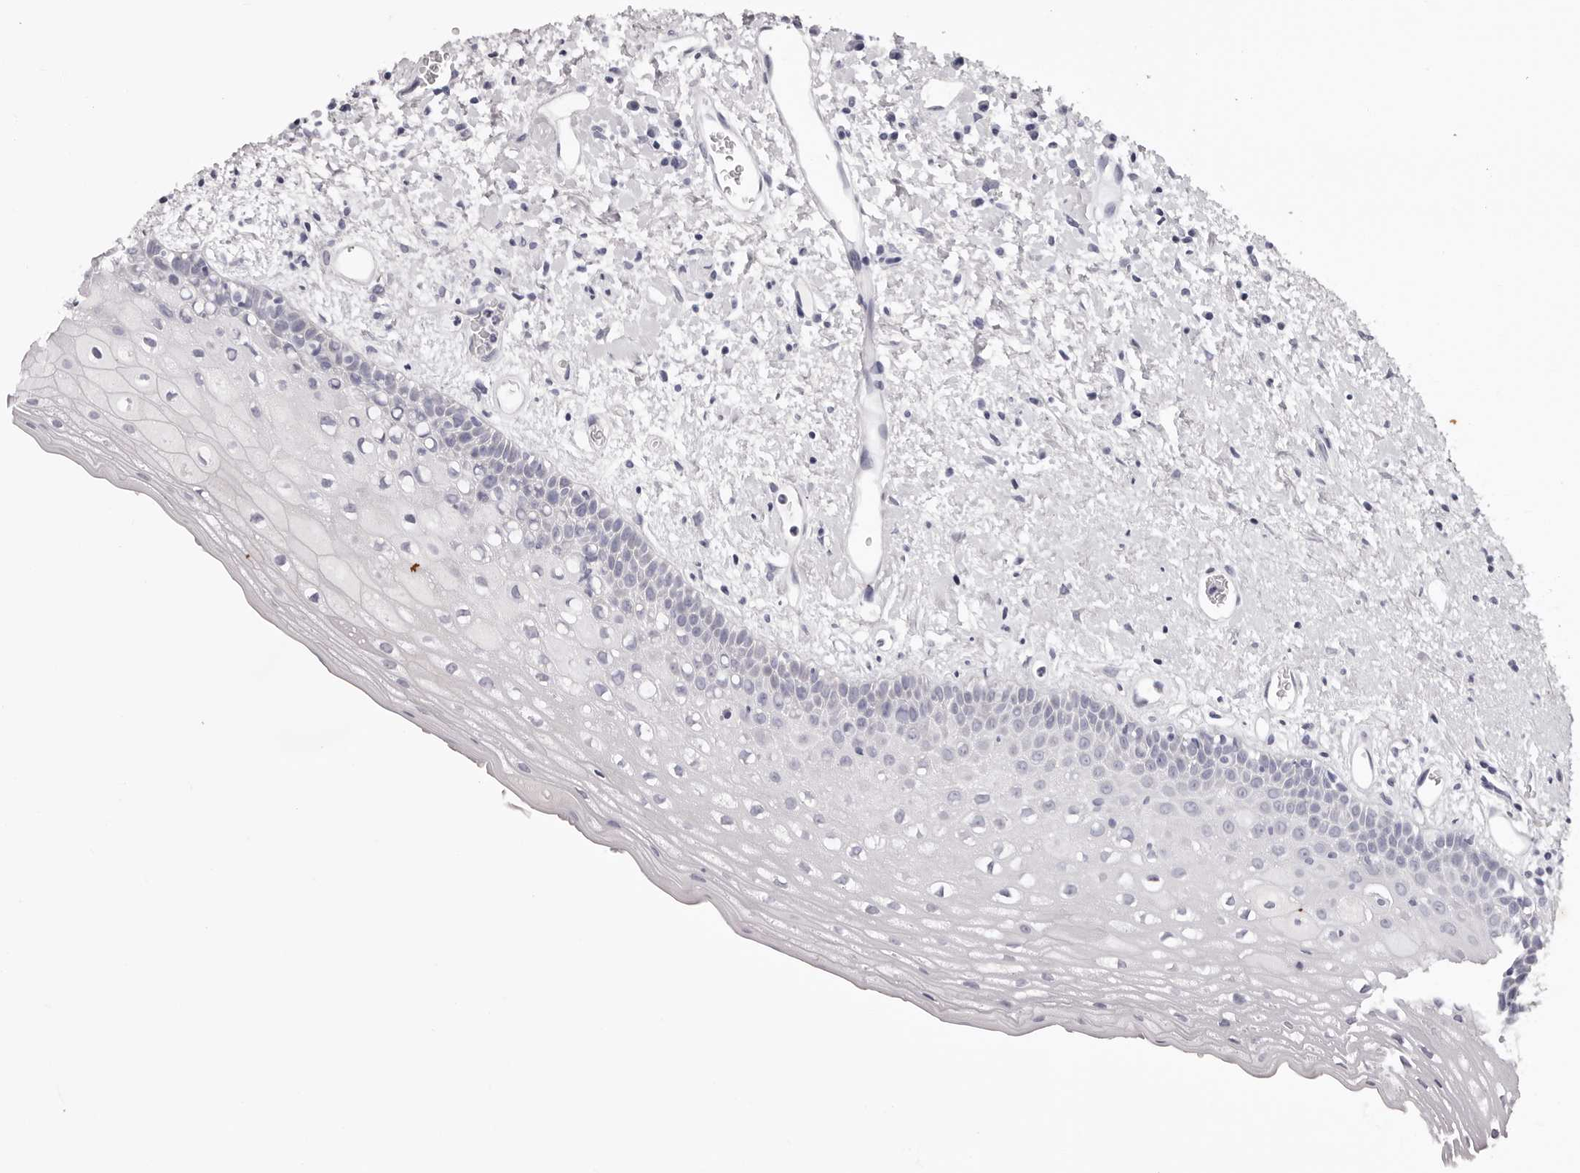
{"staining": {"intensity": "negative", "quantity": "none", "location": "none"}, "tissue": "oral mucosa", "cell_type": "Squamous epithelial cells", "image_type": "normal", "snomed": [{"axis": "morphology", "description": "Normal tissue, NOS"}, {"axis": "topography", "description": "Oral tissue"}], "caption": "Oral mucosa was stained to show a protein in brown. There is no significant expression in squamous epithelial cells. (DAB immunohistochemistry, high magnification).", "gene": "PEG10", "patient": {"sex": "female", "age": 76}}